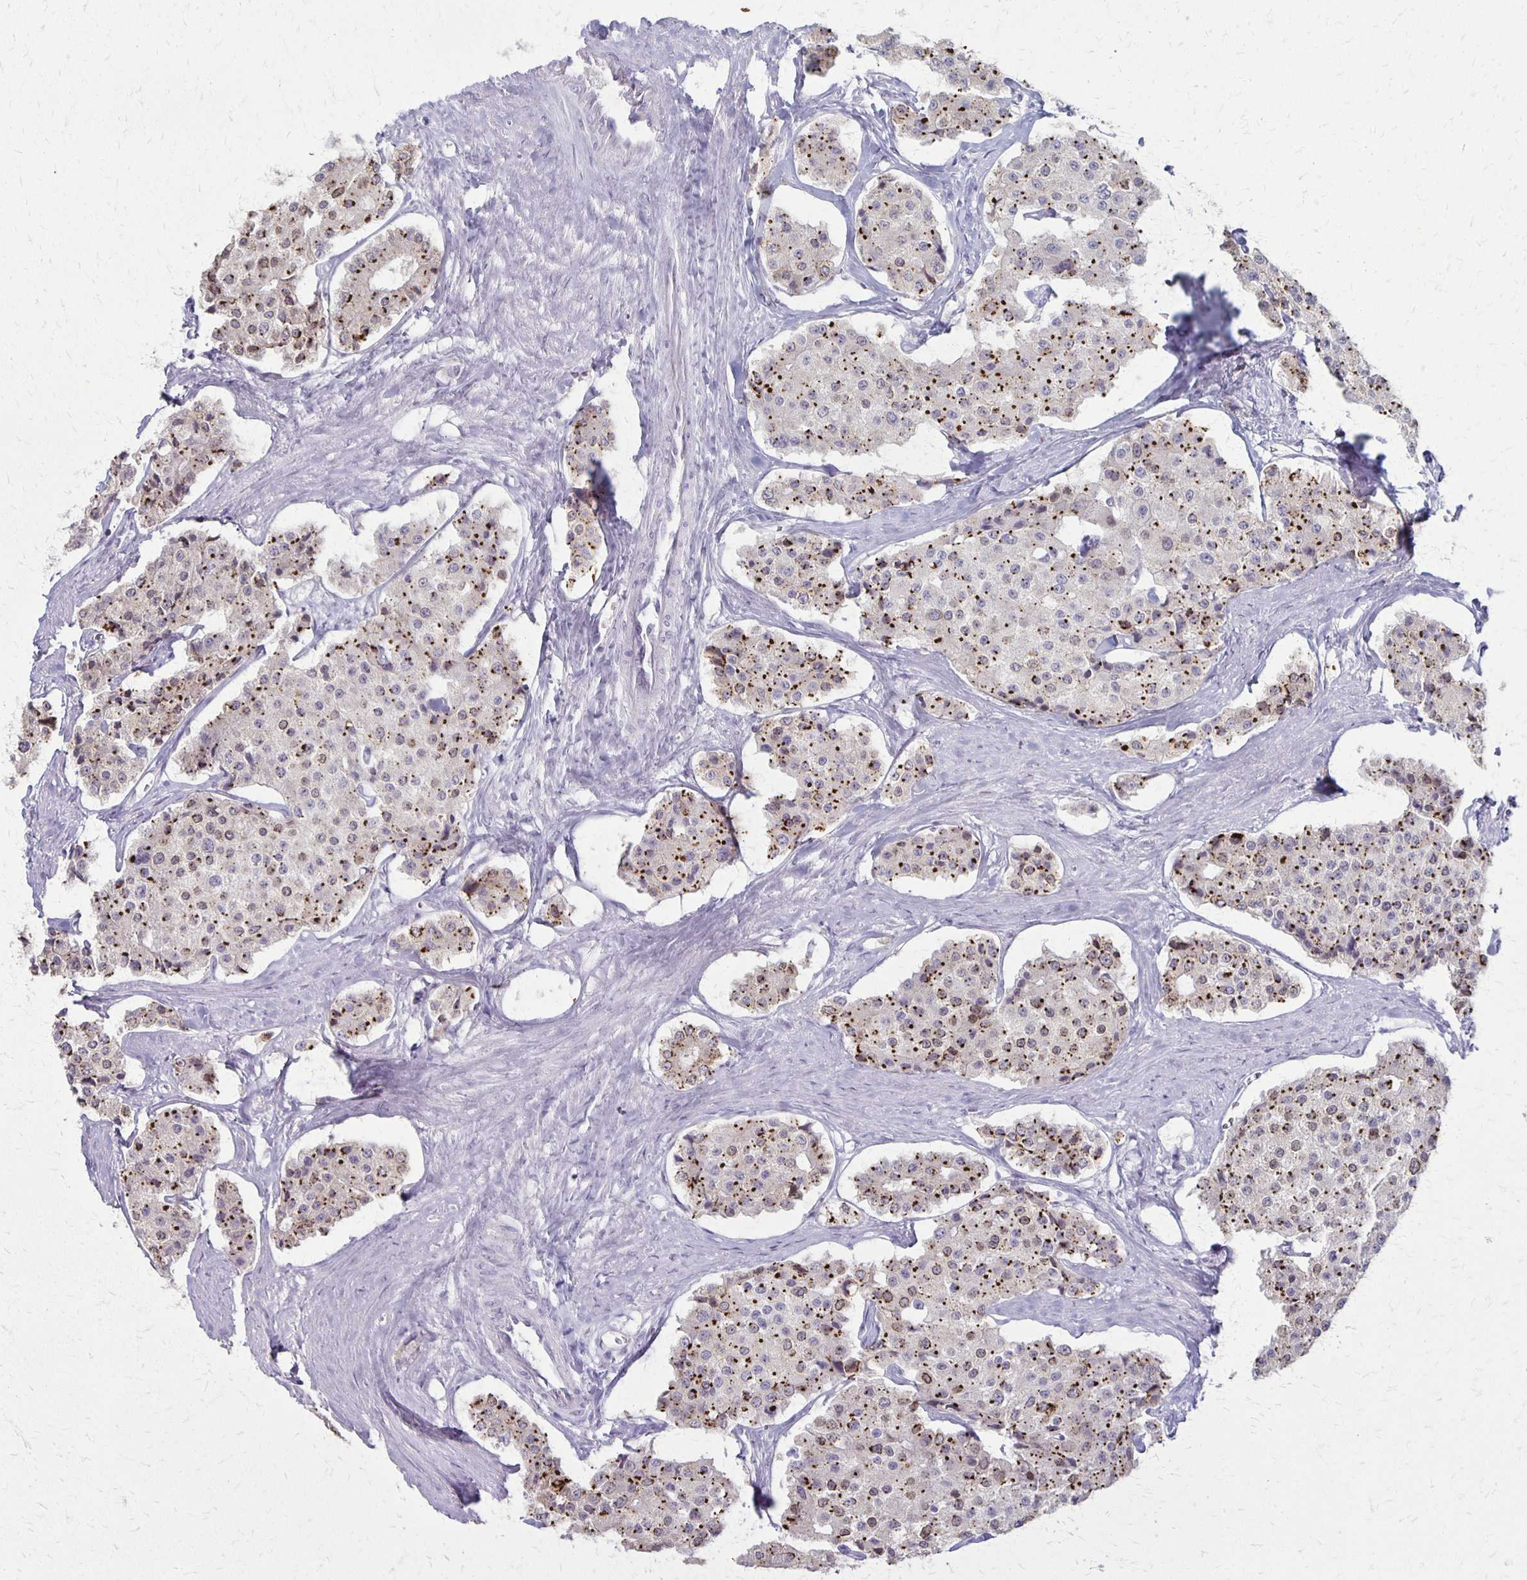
{"staining": {"intensity": "strong", "quantity": "25%-75%", "location": "cytoplasmic/membranous"}, "tissue": "carcinoid", "cell_type": "Tumor cells", "image_type": "cancer", "snomed": [{"axis": "morphology", "description": "Carcinoid, malignant, NOS"}, {"axis": "topography", "description": "Small intestine"}], "caption": "The image shows staining of malignant carcinoid, revealing strong cytoplasmic/membranous protein positivity (brown color) within tumor cells.", "gene": "SLC35E2B", "patient": {"sex": "female", "age": 65}}